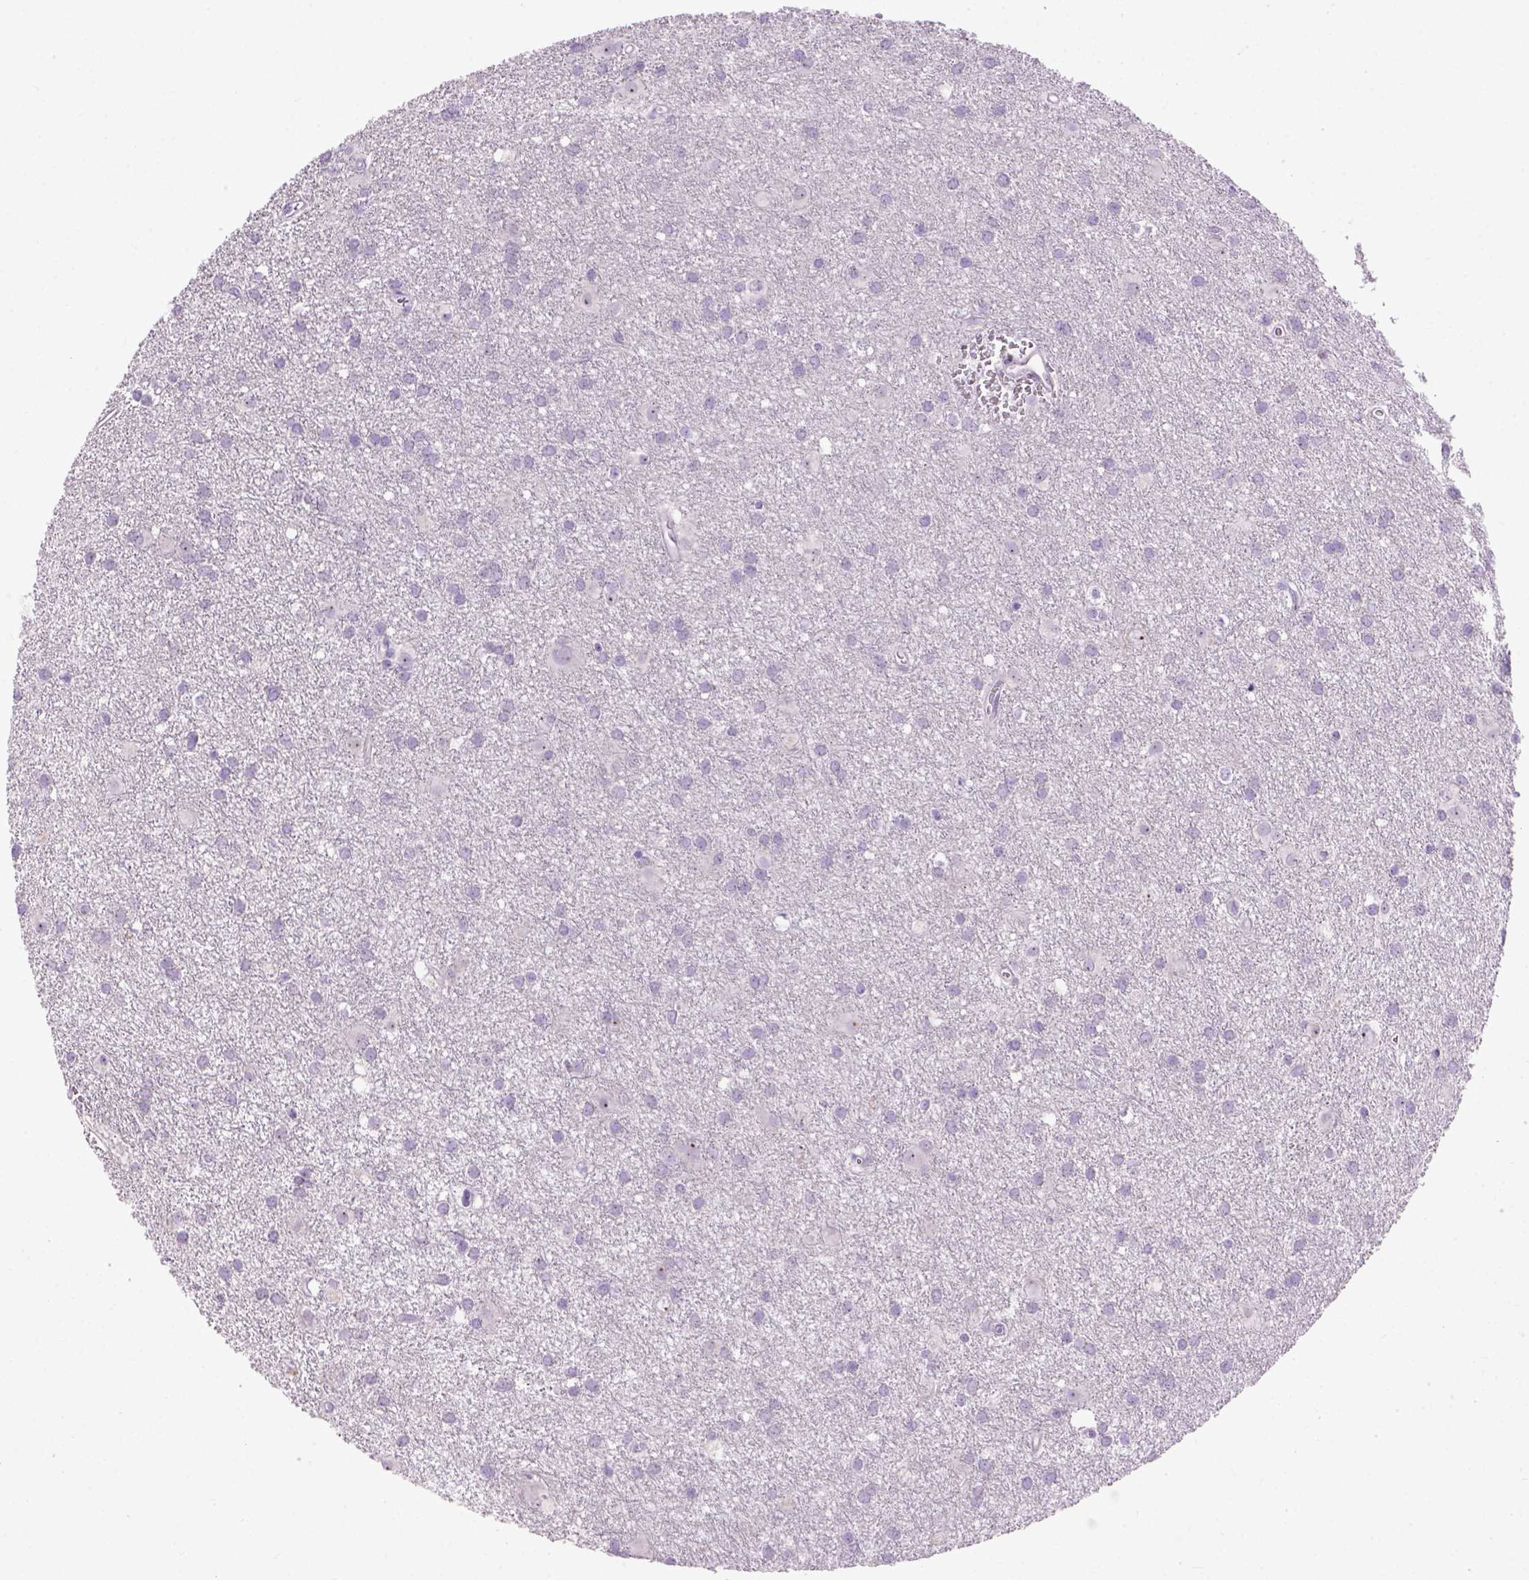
{"staining": {"intensity": "negative", "quantity": "none", "location": "none"}, "tissue": "glioma", "cell_type": "Tumor cells", "image_type": "cancer", "snomed": [{"axis": "morphology", "description": "Glioma, malignant, Low grade"}, {"axis": "topography", "description": "Brain"}], "caption": "IHC of glioma displays no staining in tumor cells.", "gene": "UTP4", "patient": {"sex": "male", "age": 58}}